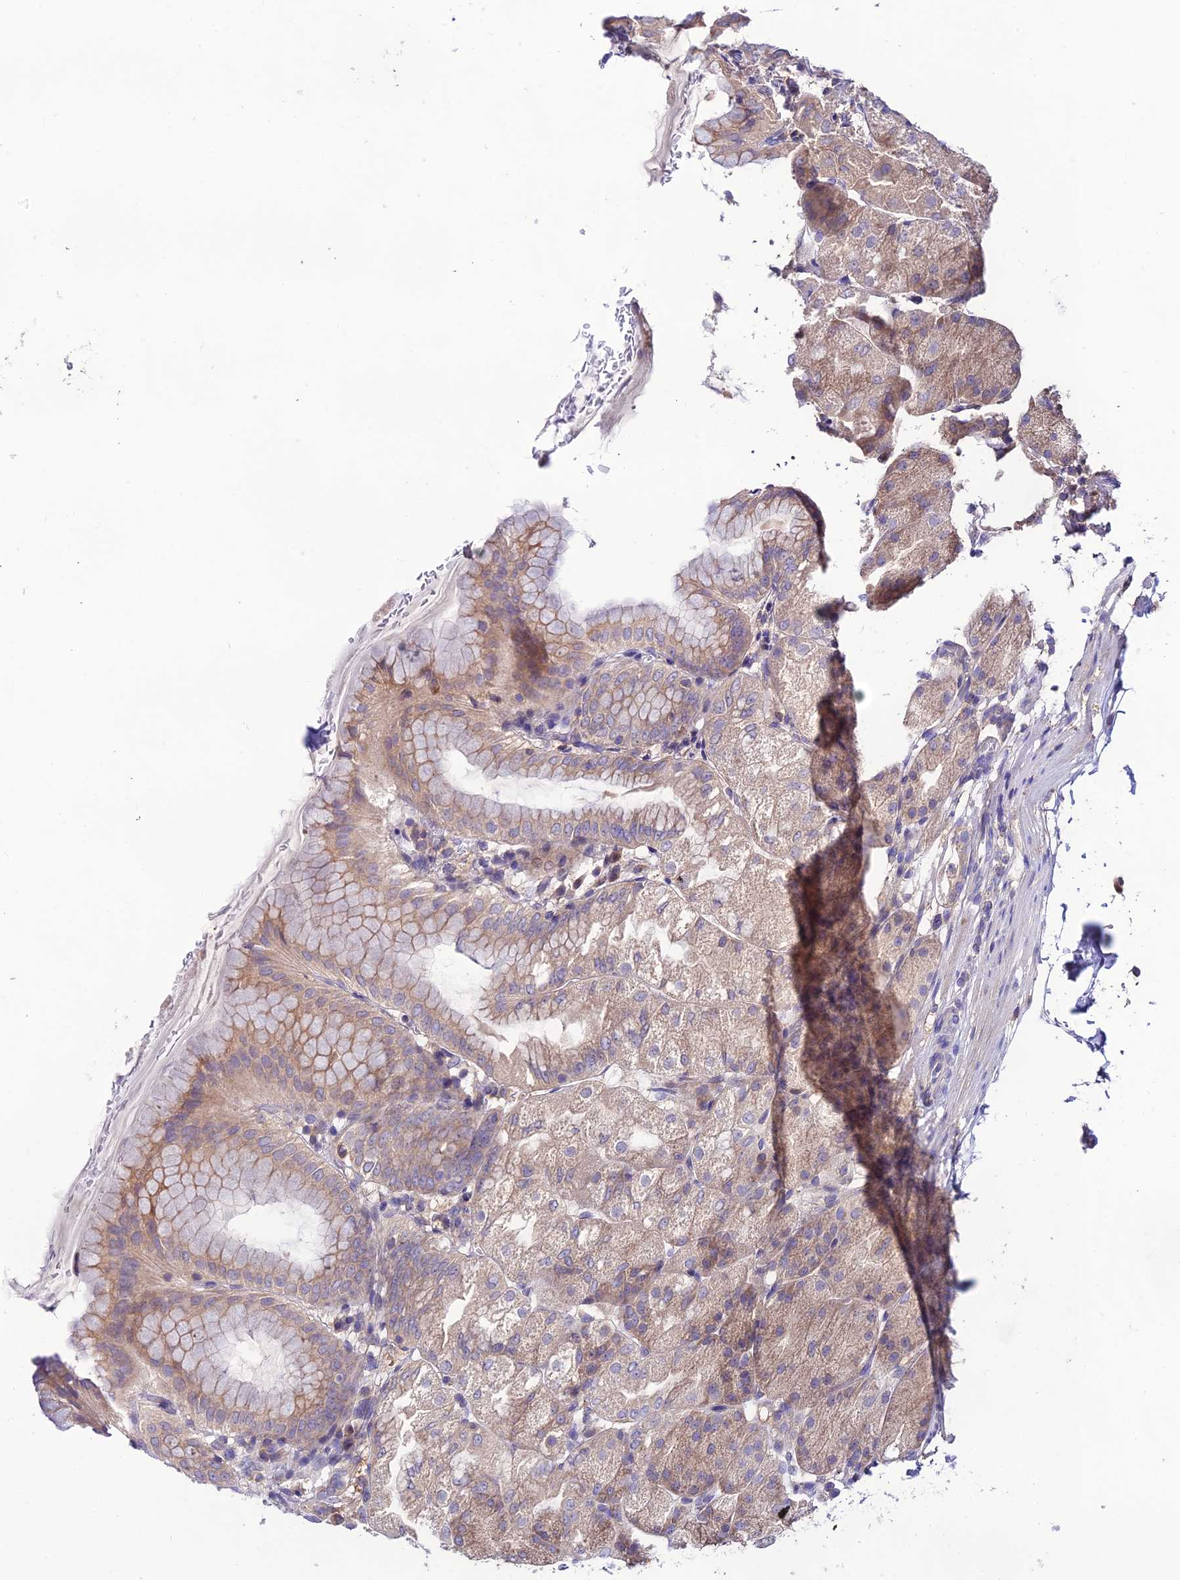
{"staining": {"intensity": "weak", "quantity": "25%-75%", "location": "cytoplasmic/membranous"}, "tissue": "stomach", "cell_type": "Glandular cells", "image_type": "normal", "snomed": [{"axis": "morphology", "description": "Normal tissue, NOS"}, {"axis": "topography", "description": "Stomach, upper"}, {"axis": "topography", "description": "Stomach, lower"}], "caption": "The immunohistochemical stain highlights weak cytoplasmic/membranous positivity in glandular cells of normal stomach.", "gene": "BRME1", "patient": {"sex": "male", "age": 62}}